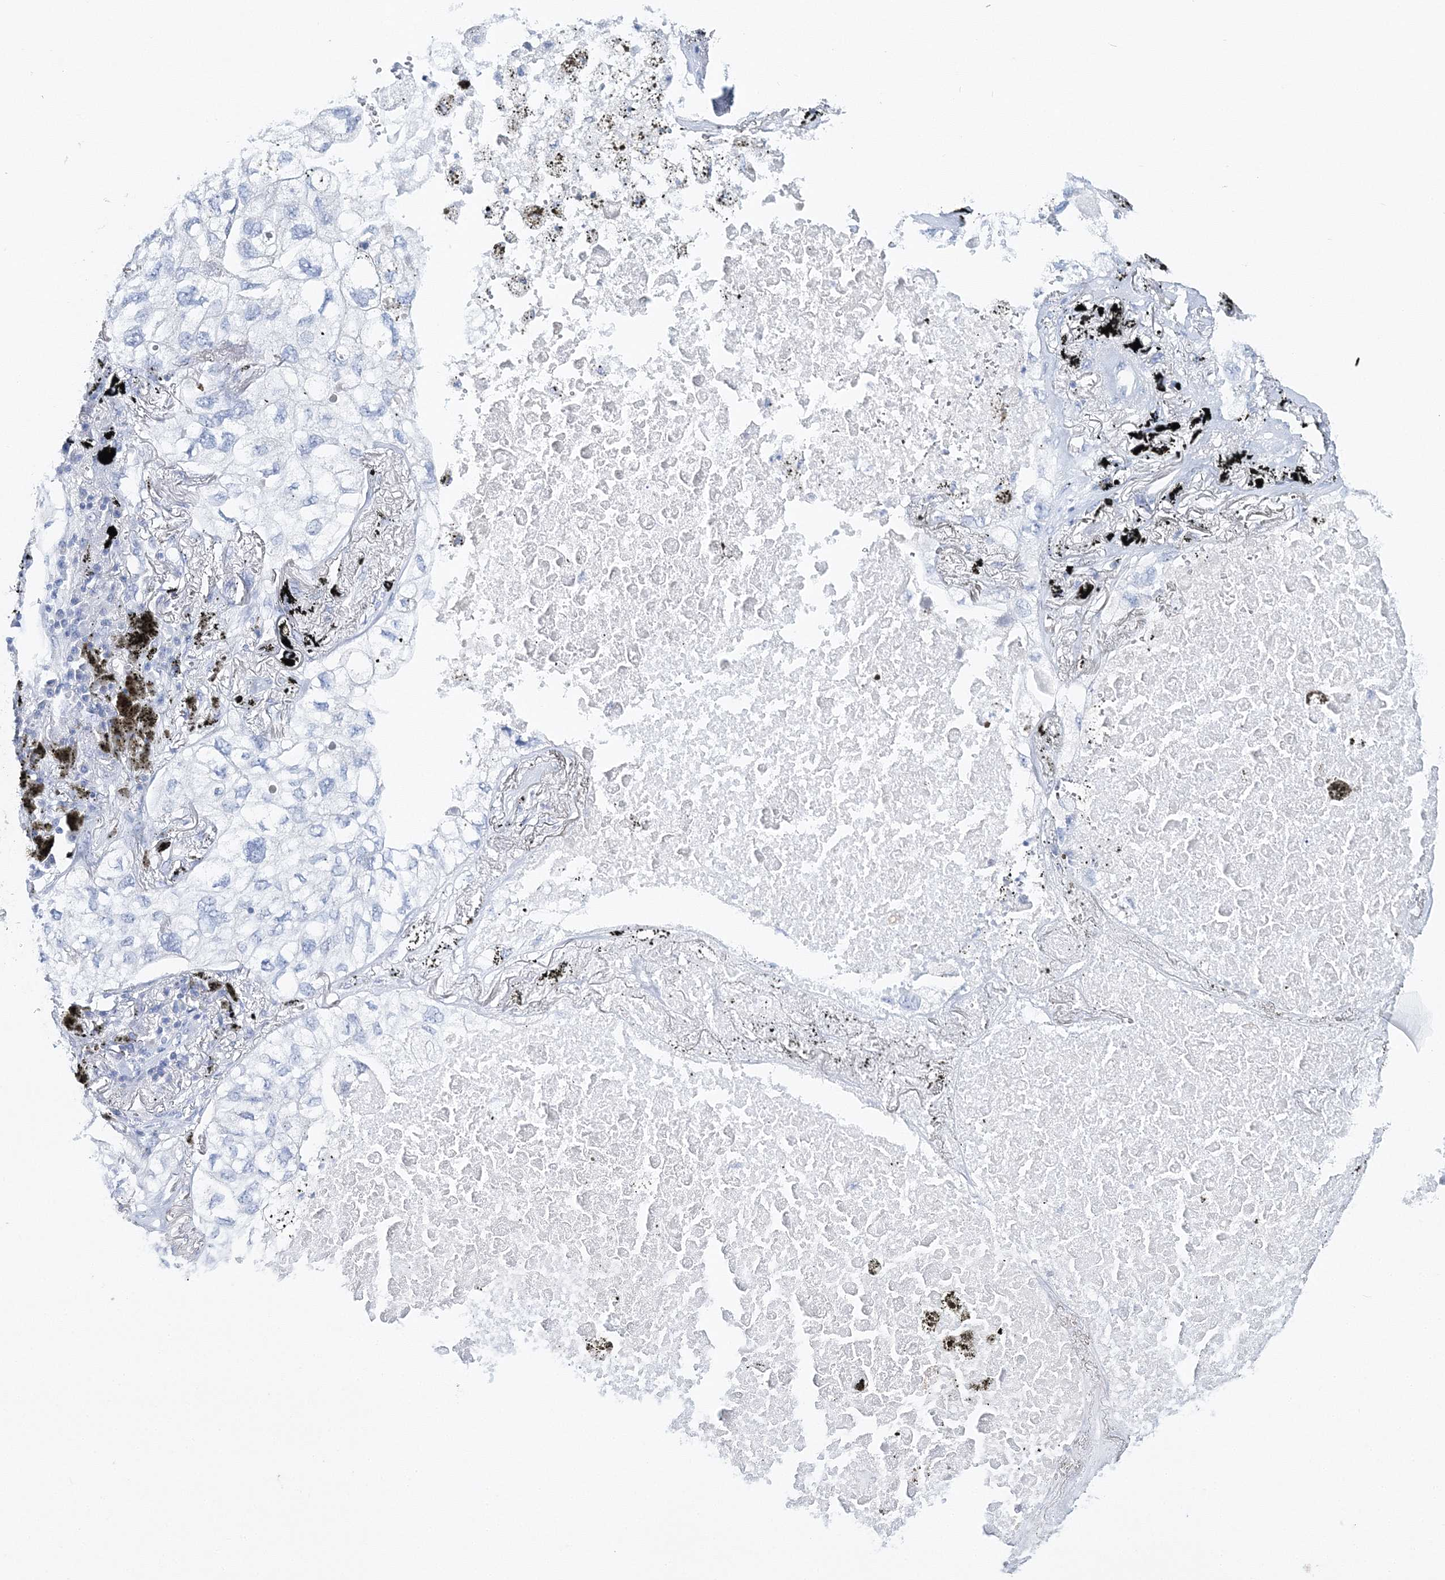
{"staining": {"intensity": "negative", "quantity": "none", "location": "none"}, "tissue": "lung cancer", "cell_type": "Tumor cells", "image_type": "cancer", "snomed": [{"axis": "morphology", "description": "Adenocarcinoma, NOS"}, {"axis": "topography", "description": "Lung"}], "caption": "Tumor cells are negative for protein expression in human lung adenocarcinoma.", "gene": "MYOZ2", "patient": {"sex": "male", "age": 65}}